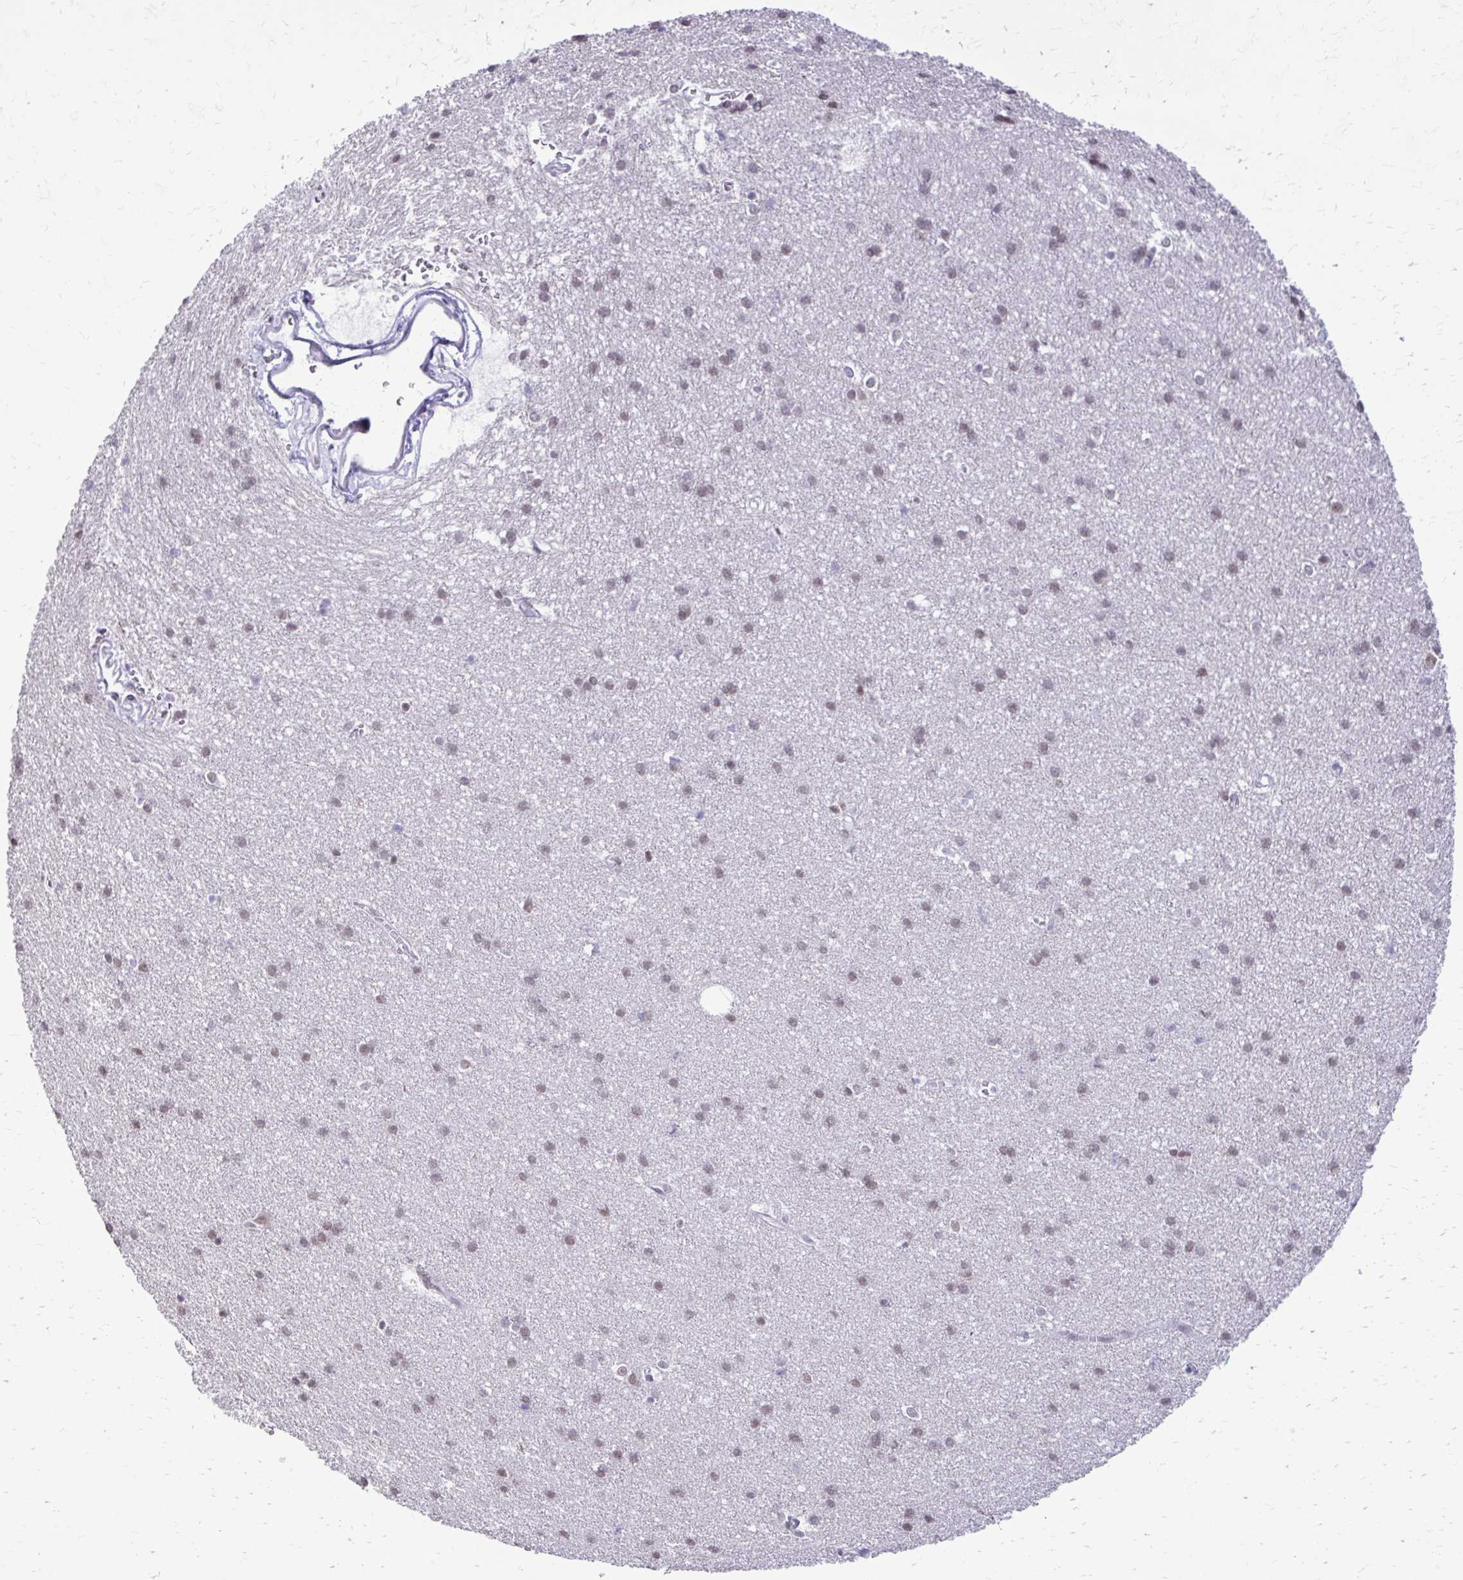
{"staining": {"intensity": "negative", "quantity": "none", "location": "none"}, "tissue": "cerebral cortex", "cell_type": "Endothelial cells", "image_type": "normal", "snomed": [{"axis": "morphology", "description": "Normal tissue, NOS"}, {"axis": "topography", "description": "Cerebral cortex"}], "caption": "This is a micrograph of IHC staining of unremarkable cerebral cortex, which shows no expression in endothelial cells.", "gene": "PROSER1", "patient": {"sex": "male", "age": 37}}